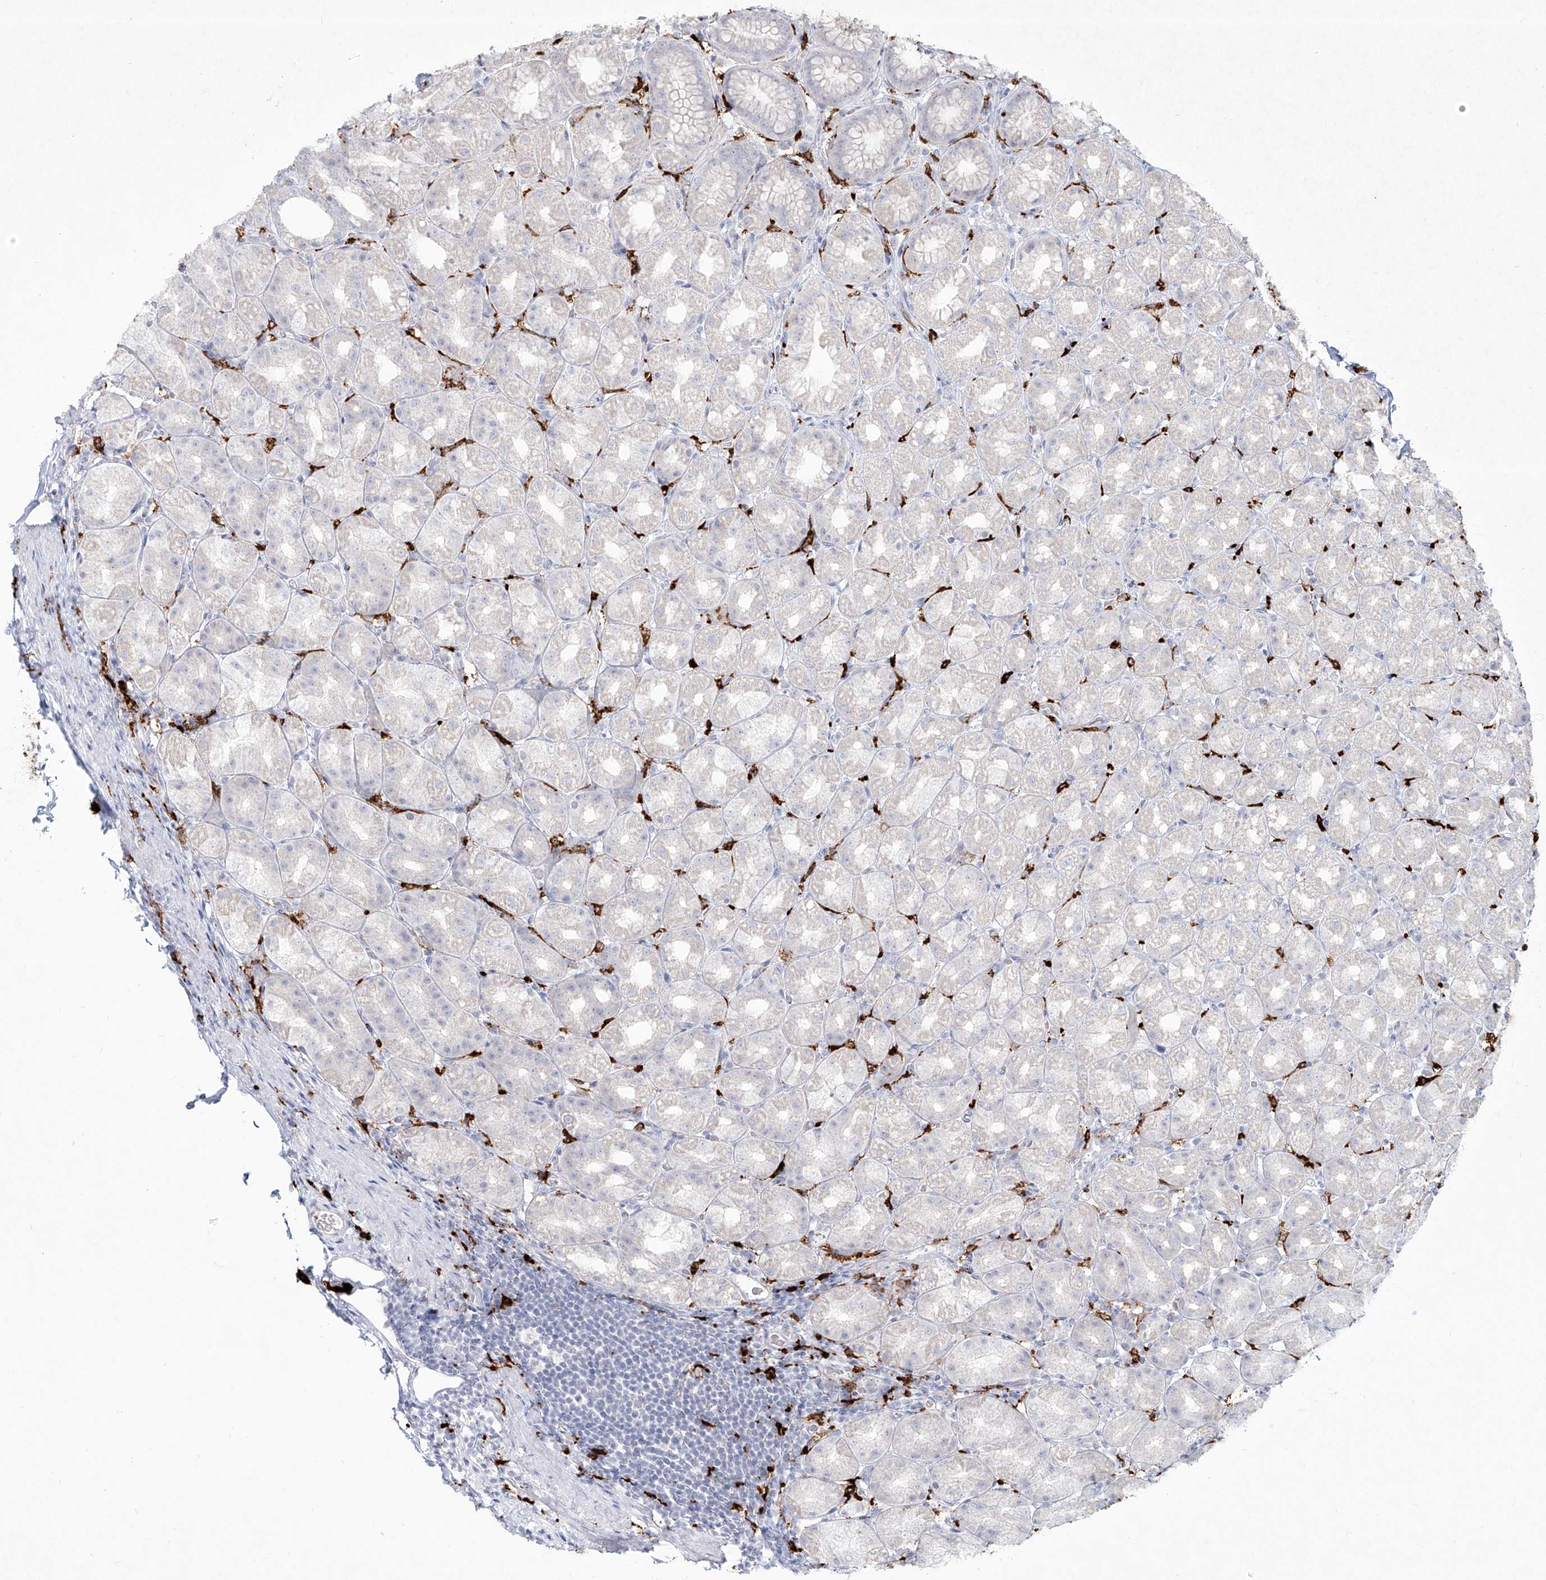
{"staining": {"intensity": "negative", "quantity": "none", "location": "none"}, "tissue": "stomach", "cell_type": "Glandular cells", "image_type": "normal", "snomed": [{"axis": "morphology", "description": "Normal tissue, NOS"}, {"axis": "topography", "description": "Stomach, upper"}], "caption": "Human stomach stained for a protein using IHC demonstrates no staining in glandular cells.", "gene": "CD209", "patient": {"sex": "male", "age": 68}}